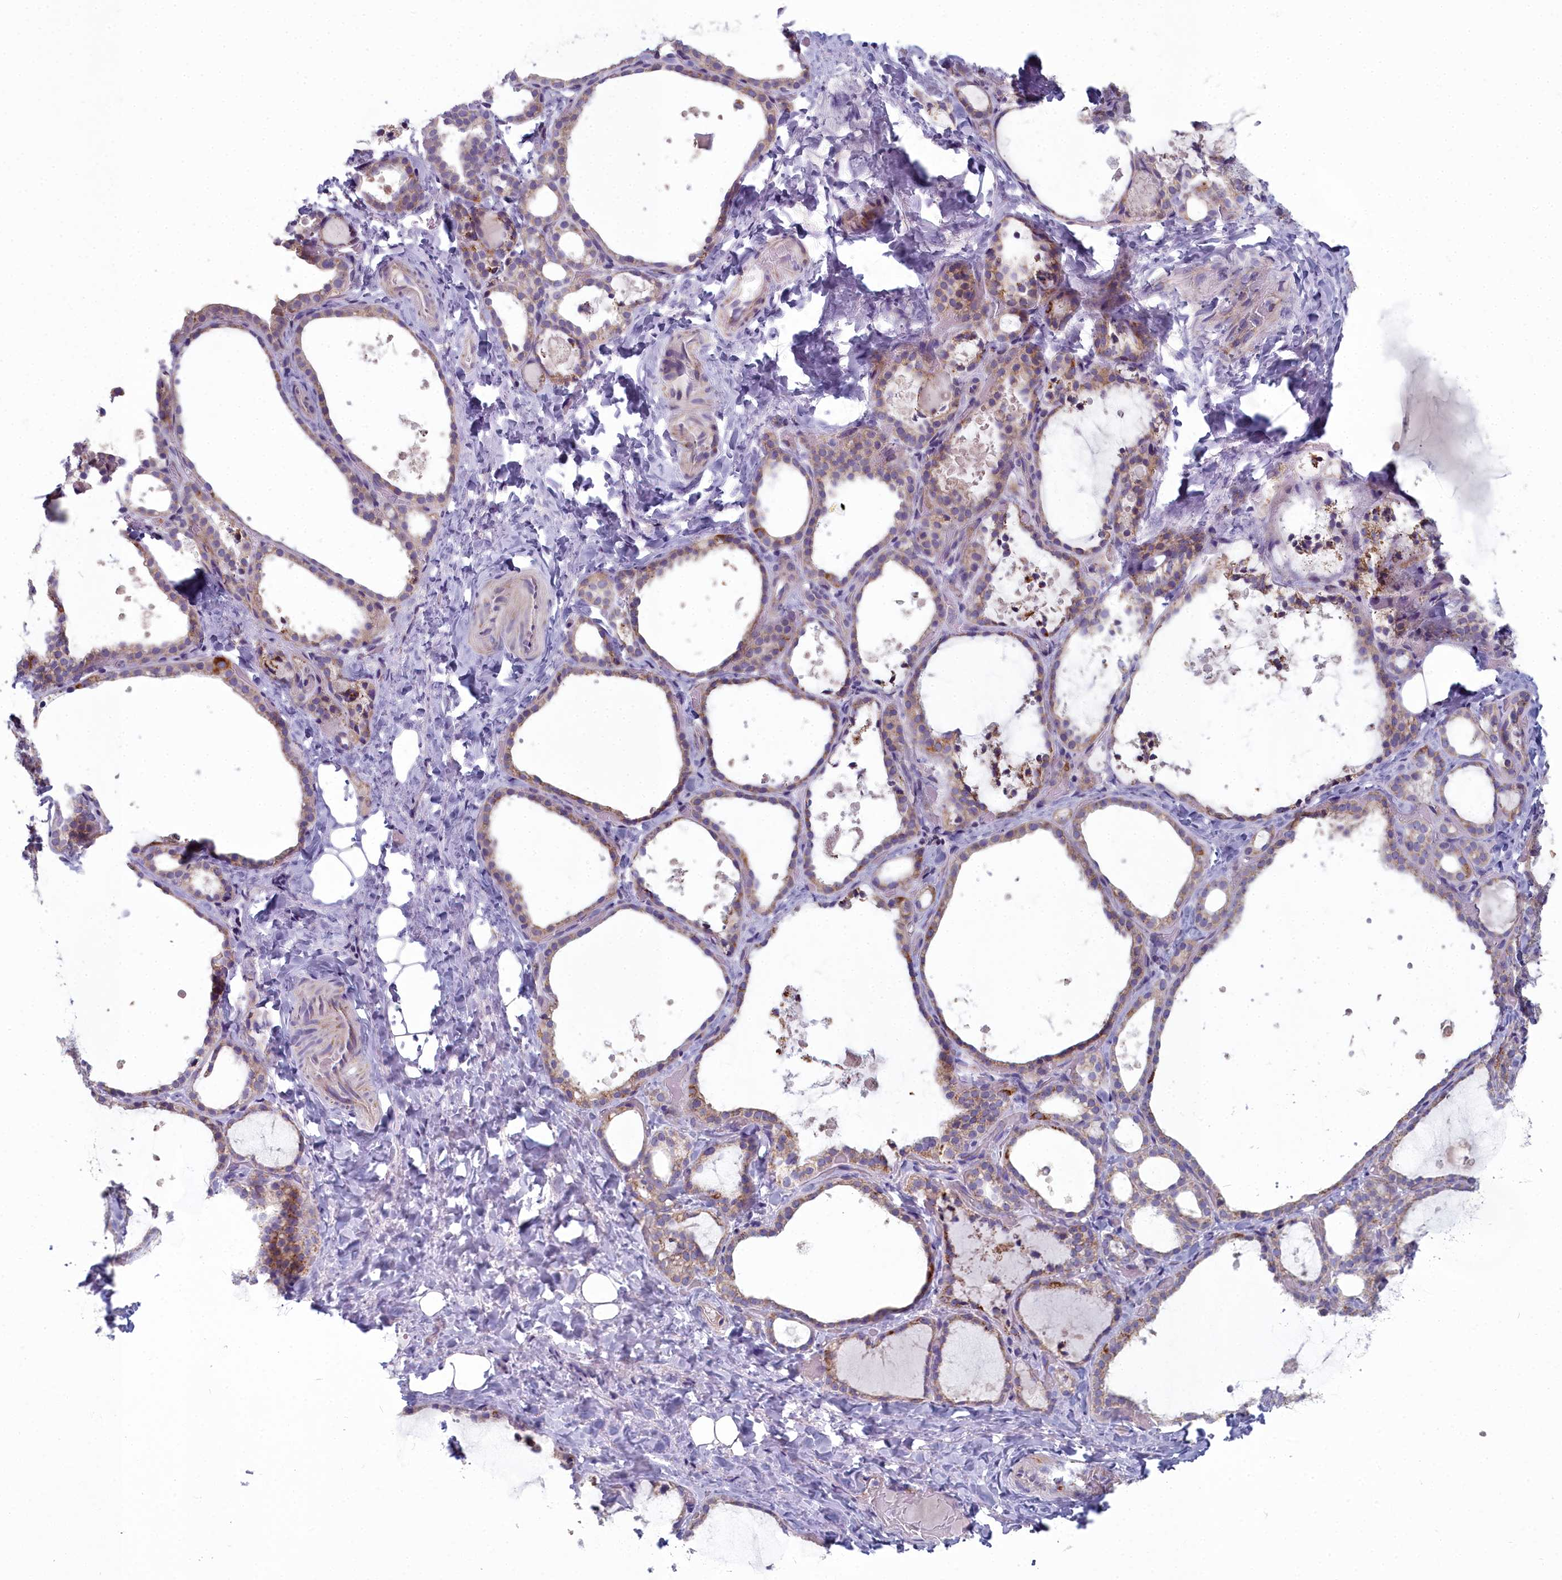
{"staining": {"intensity": "weak", "quantity": ">75%", "location": "cytoplasmic/membranous"}, "tissue": "thyroid gland", "cell_type": "Glandular cells", "image_type": "normal", "snomed": [{"axis": "morphology", "description": "Normal tissue, NOS"}, {"axis": "topography", "description": "Thyroid gland"}], "caption": "Immunohistochemistry staining of unremarkable thyroid gland, which displays low levels of weak cytoplasmic/membranous positivity in approximately >75% of glandular cells indicating weak cytoplasmic/membranous protein expression. The staining was performed using DAB (3,3'-diaminobenzidine) (brown) for protein detection and nuclei were counterstained in hematoxylin (blue).", "gene": "INSYN2A", "patient": {"sex": "female", "age": 44}}